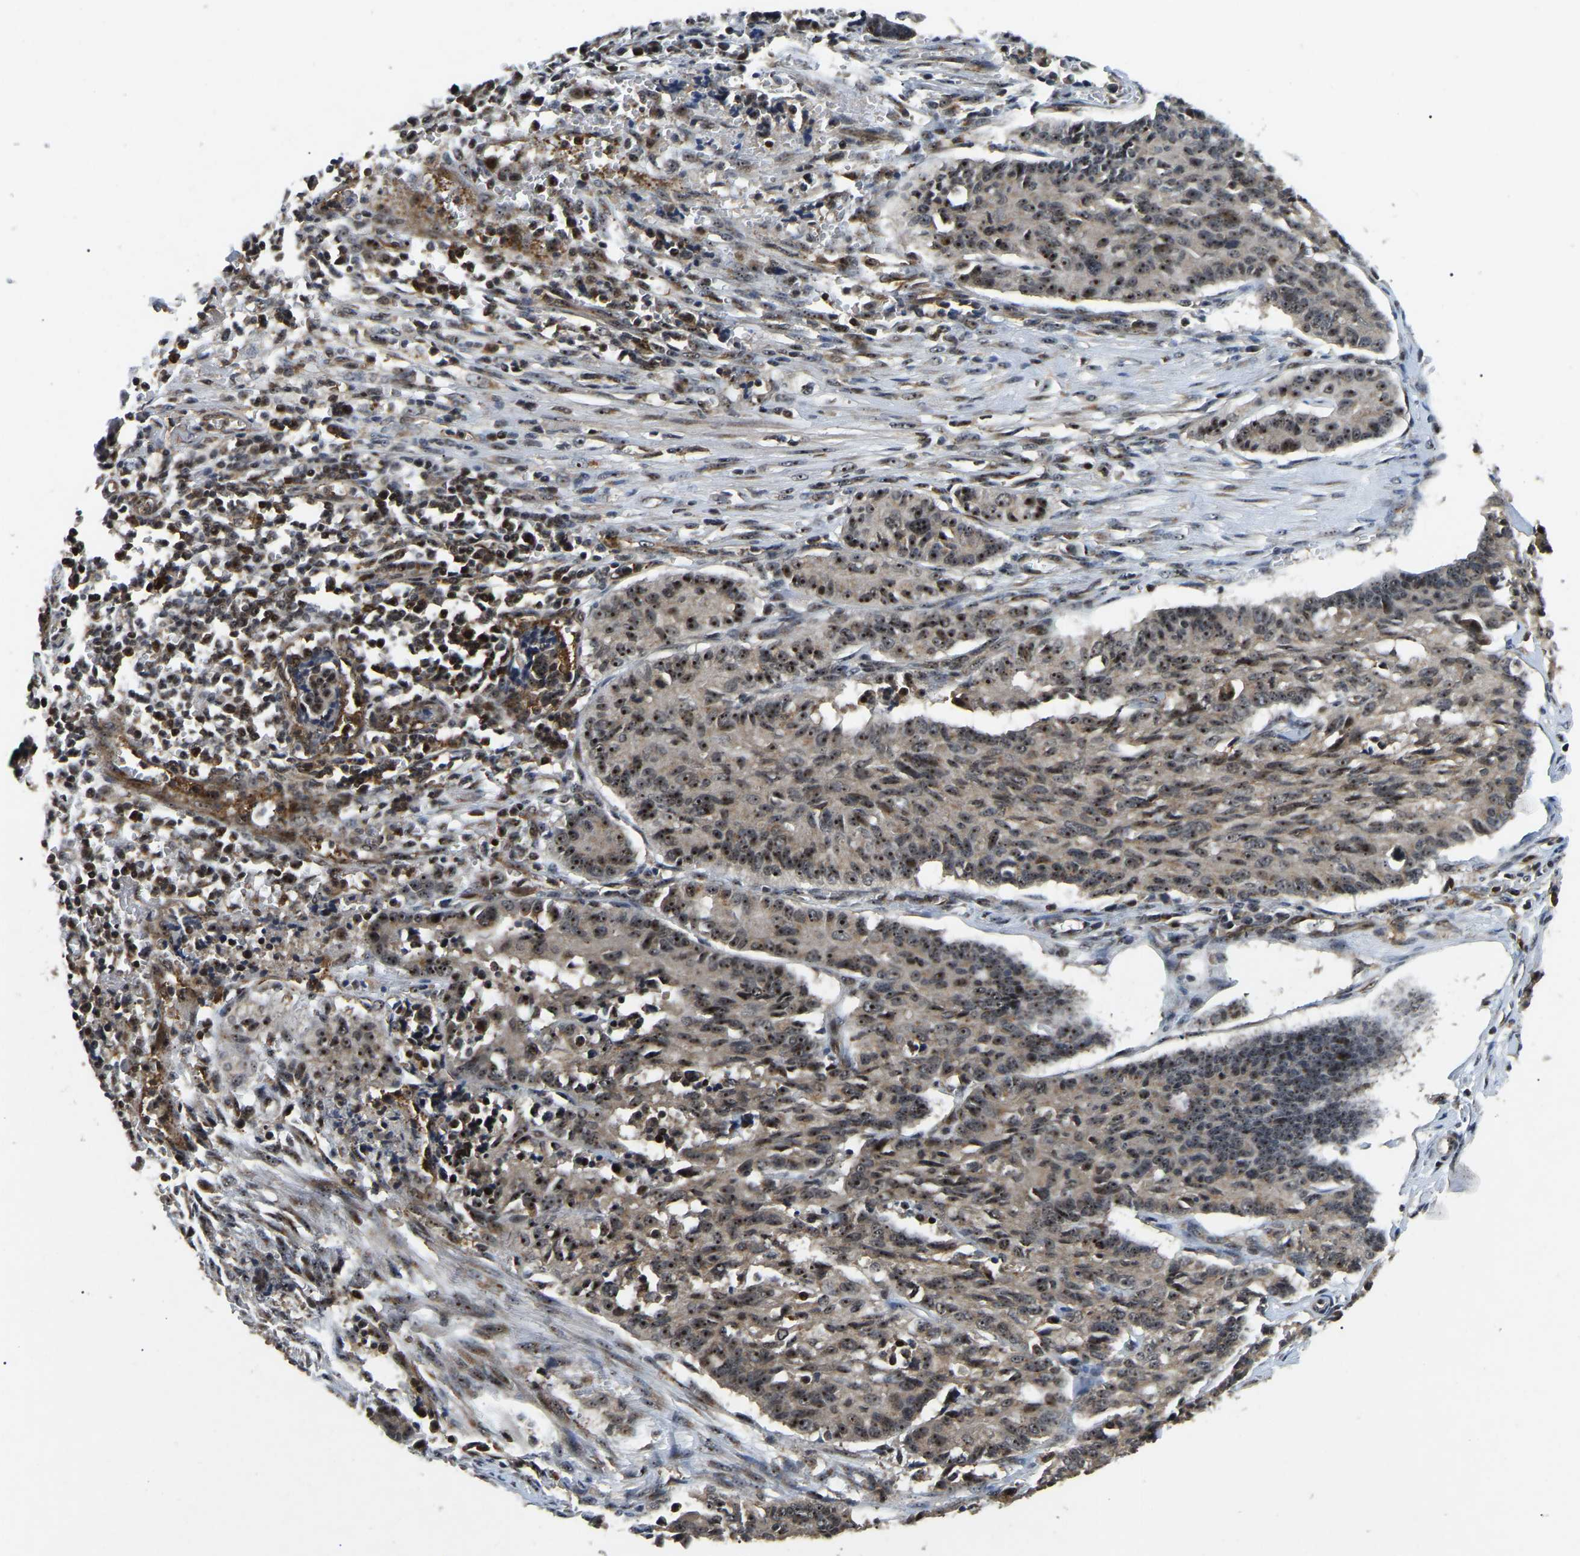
{"staining": {"intensity": "moderate", "quantity": ">75%", "location": "cytoplasmic/membranous,nuclear"}, "tissue": "cervical cancer", "cell_type": "Tumor cells", "image_type": "cancer", "snomed": [{"axis": "morphology", "description": "Squamous cell carcinoma, NOS"}, {"axis": "topography", "description": "Cervix"}], "caption": "Tumor cells demonstrate medium levels of moderate cytoplasmic/membranous and nuclear expression in about >75% of cells in human cervical cancer.", "gene": "RBM28", "patient": {"sex": "female", "age": 35}}